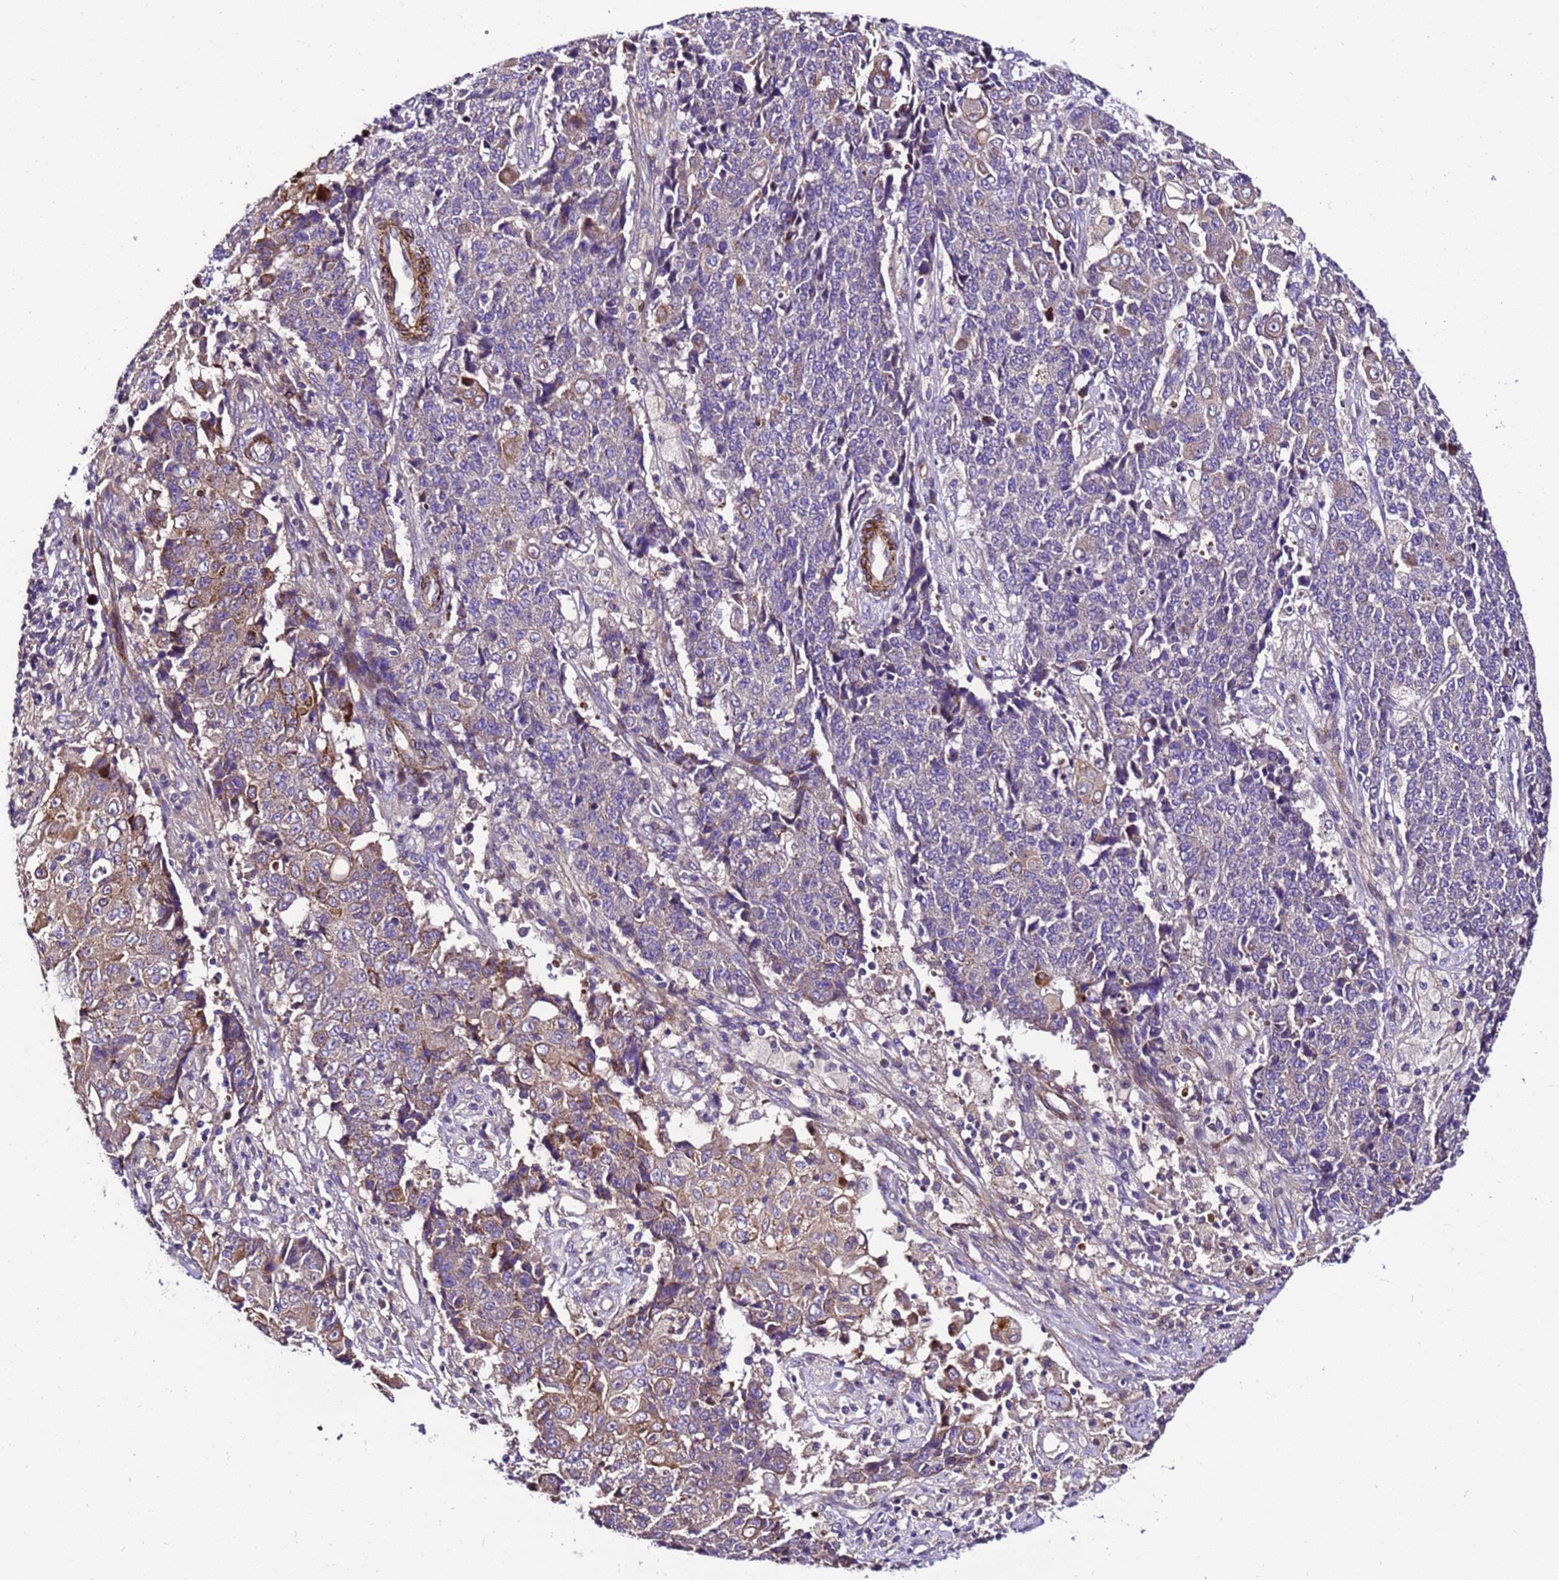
{"staining": {"intensity": "weak", "quantity": "<25%", "location": "cytoplasmic/membranous"}, "tissue": "ovarian cancer", "cell_type": "Tumor cells", "image_type": "cancer", "snomed": [{"axis": "morphology", "description": "Carcinoma, endometroid"}, {"axis": "topography", "description": "Ovary"}], "caption": "Immunohistochemical staining of human ovarian cancer (endometroid carcinoma) exhibits no significant expression in tumor cells.", "gene": "ZNF417", "patient": {"sex": "female", "age": 42}}